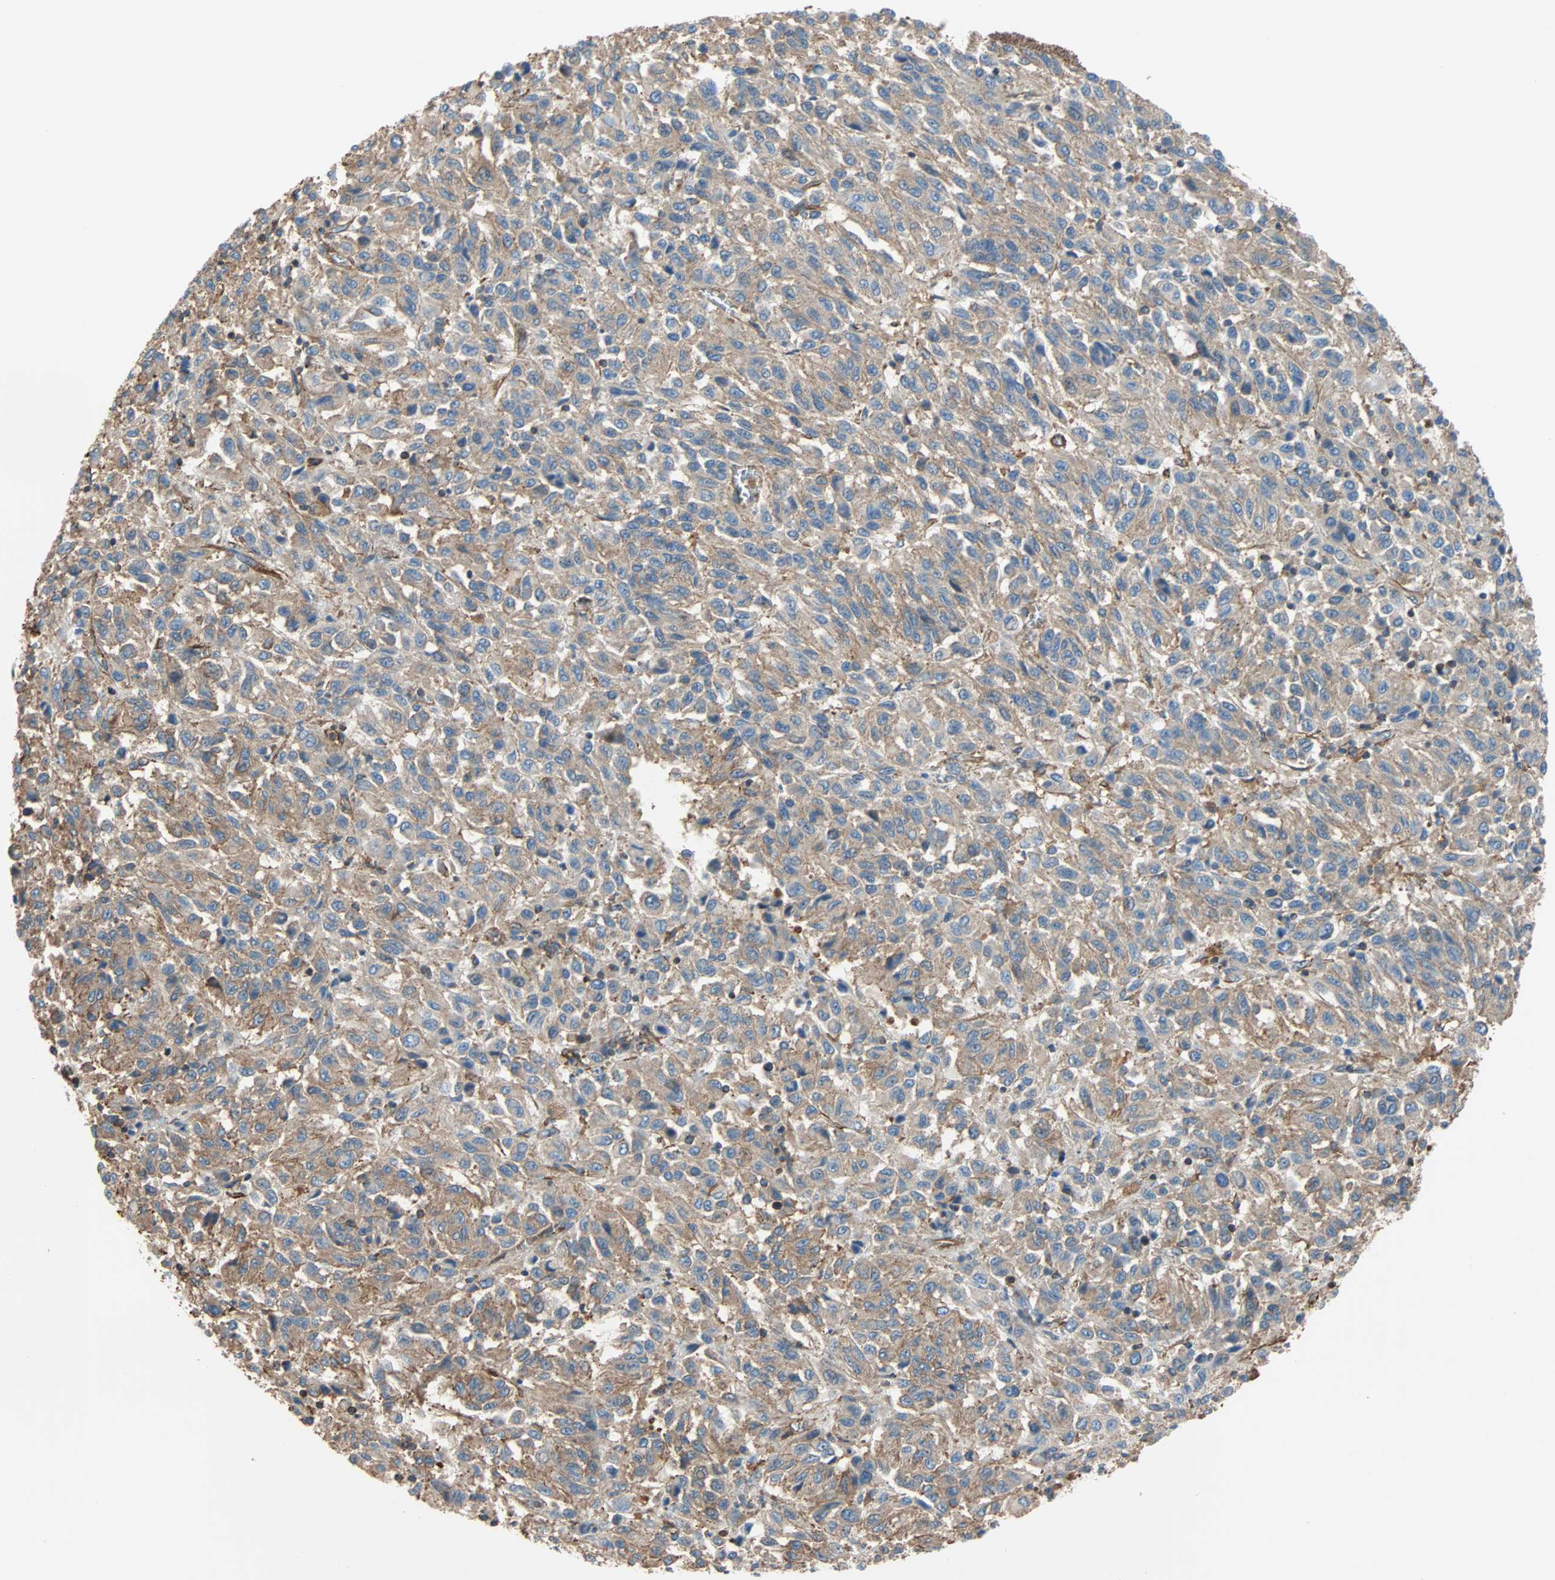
{"staining": {"intensity": "weak", "quantity": ">75%", "location": "cytoplasmic/membranous"}, "tissue": "melanoma", "cell_type": "Tumor cells", "image_type": "cancer", "snomed": [{"axis": "morphology", "description": "Malignant melanoma, Metastatic site"}, {"axis": "topography", "description": "Lung"}], "caption": "A low amount of weak cytoplasmic/membranous staining is seen in about >75% of tumor cells in malignant melanoma (metastatic site) tissue.", "gene": "GALNT10", "patient": {"sex": "male", "age": 64}}